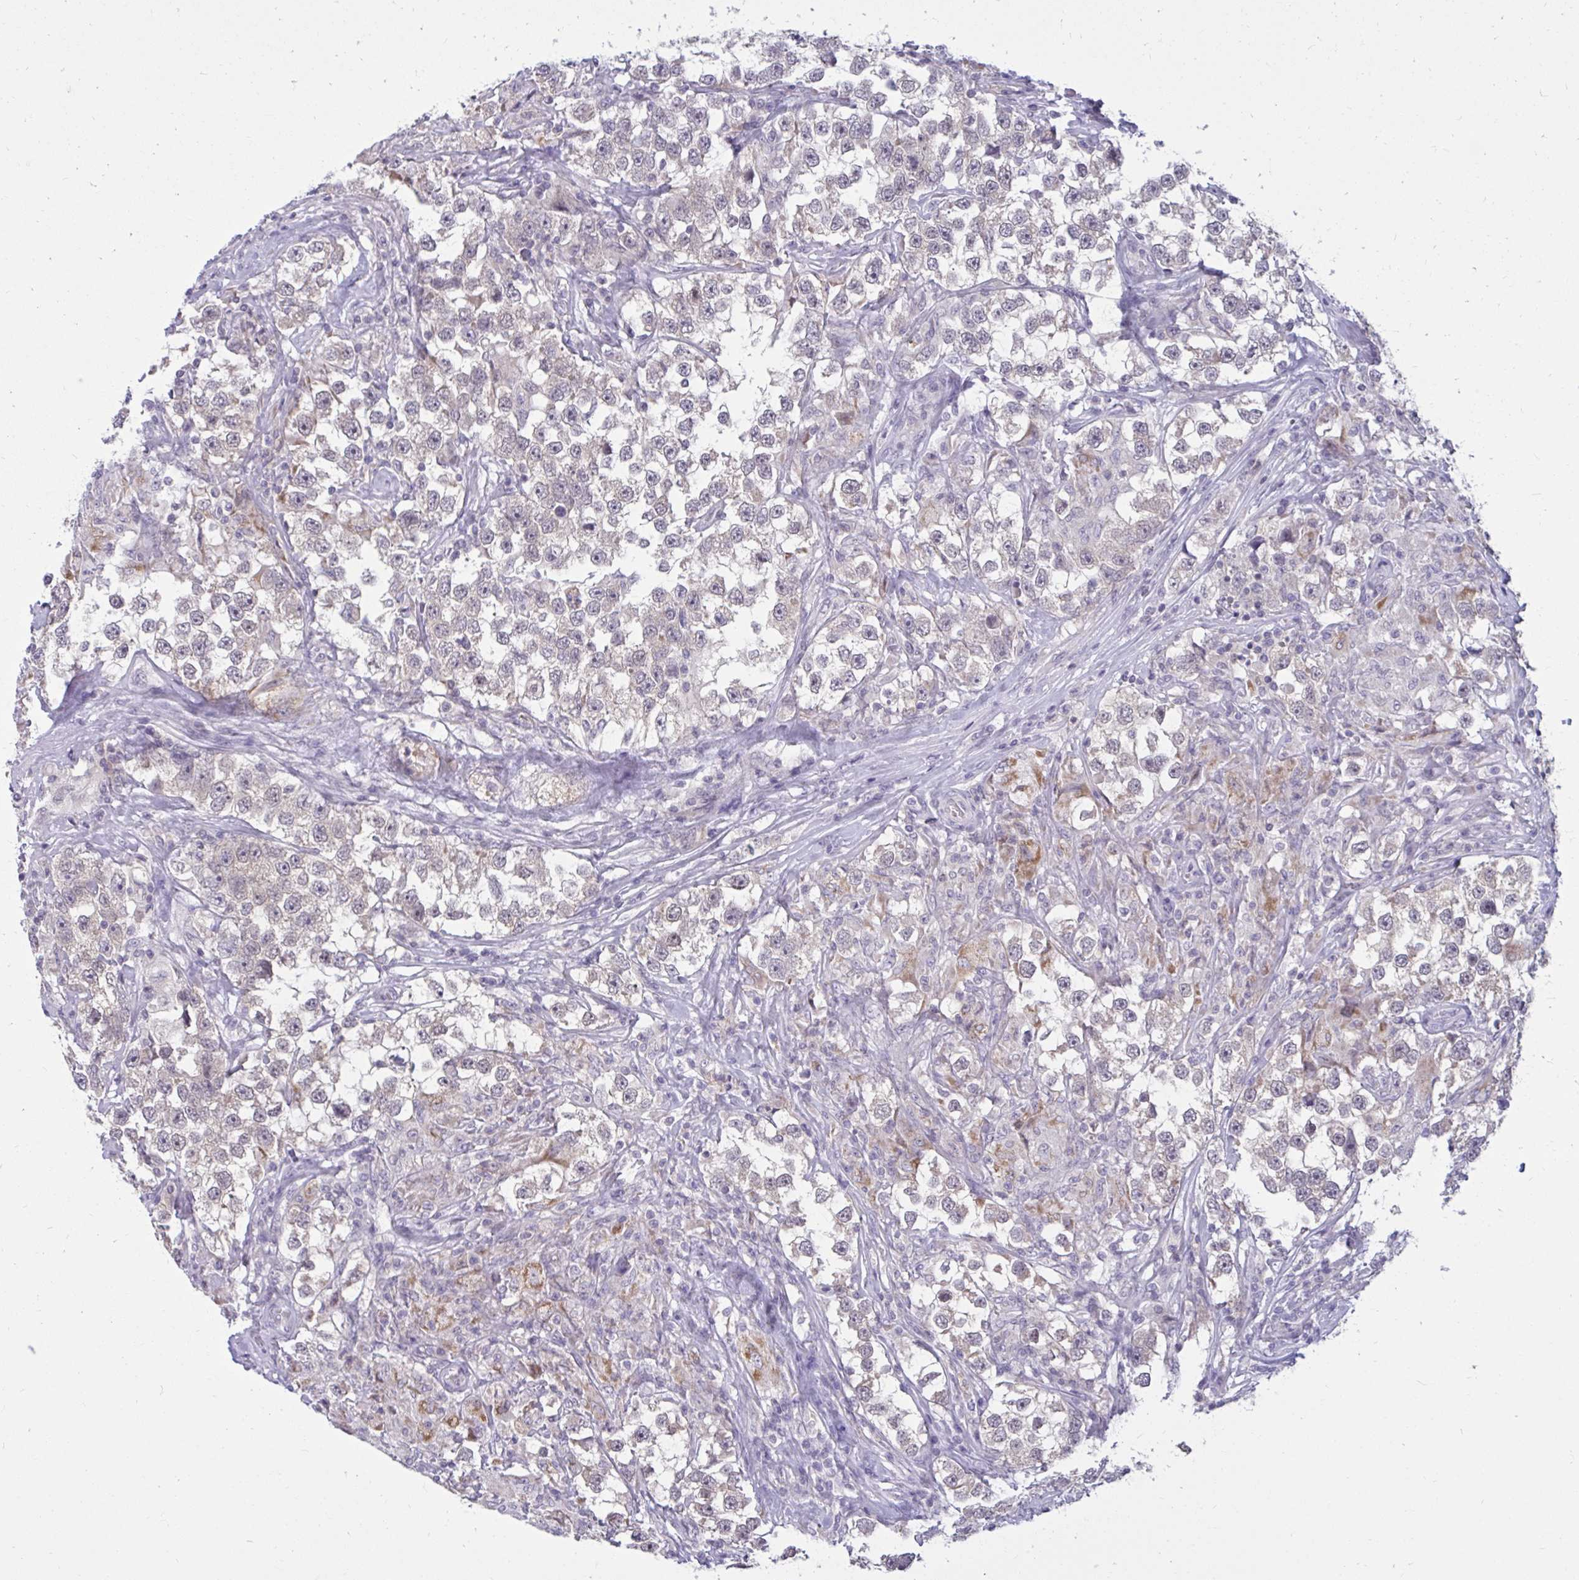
{"staining": {"intensity": "weak", "quantity": "<25%", "location": "cytoplasmic/membranous,nuclear"}, "tissue": "testis cancer", "cell_type": "Tumor cells", "image_type": "cancer", "snomed": [{"axis": "morphology", "description": "Seminoma, NOS"}, {"axis": "topography", "description": "Testis"}], "caption": "Seminoma (testis) was stained to show a protein in brown. There is no significant staining in tumor cells.", "gene": "ARPP19", "patient": {"sex": "male", "age": 46}}